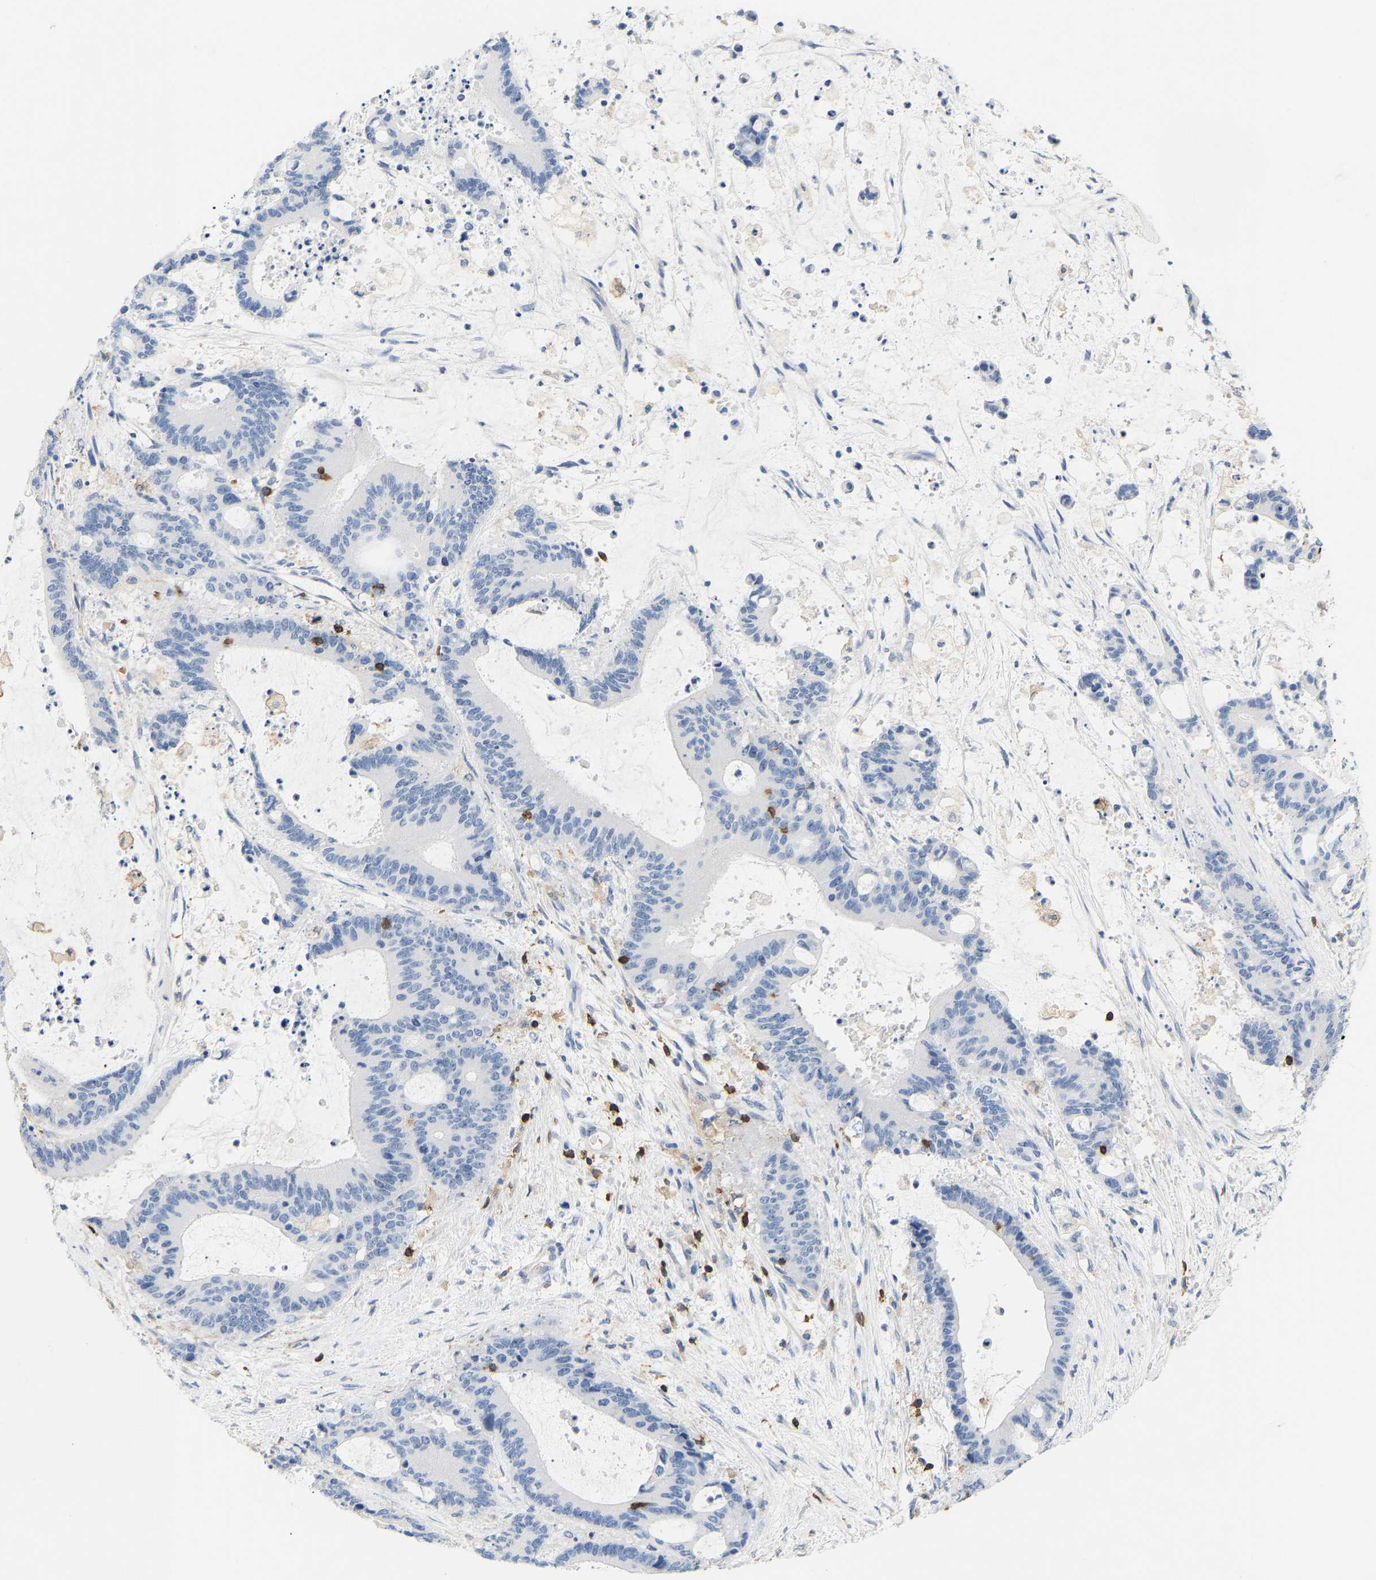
{"staining": {"intensity": "negative", "quantity": "none", "location": "none"}, "tissue": "liver cancer", "cell_type": "Tumor cells", "image_type": "cancer", "snomed": [{"axis": "morphology", "description": "Normal tissue, NOS"}, {"axis": "morphology", "description": "Cholangiocarcinoma"}, {"axis": "topography", "description": "Liver"}, {"axis": "topography", "description": "Peripheral nerve tissue"}], "caption": "Immunohistochemistry (IHC) photomicrograph of human liver cancer (cholangiocarcinoma) stained for a protein (brown), which demonstrates no positivity in tumor cells. (DAB (3,3'-diaminobenzidine) immunohistochemistry, high magnification).", "gene": "EVL", "patient": {"sex": "female", "age": 73}}